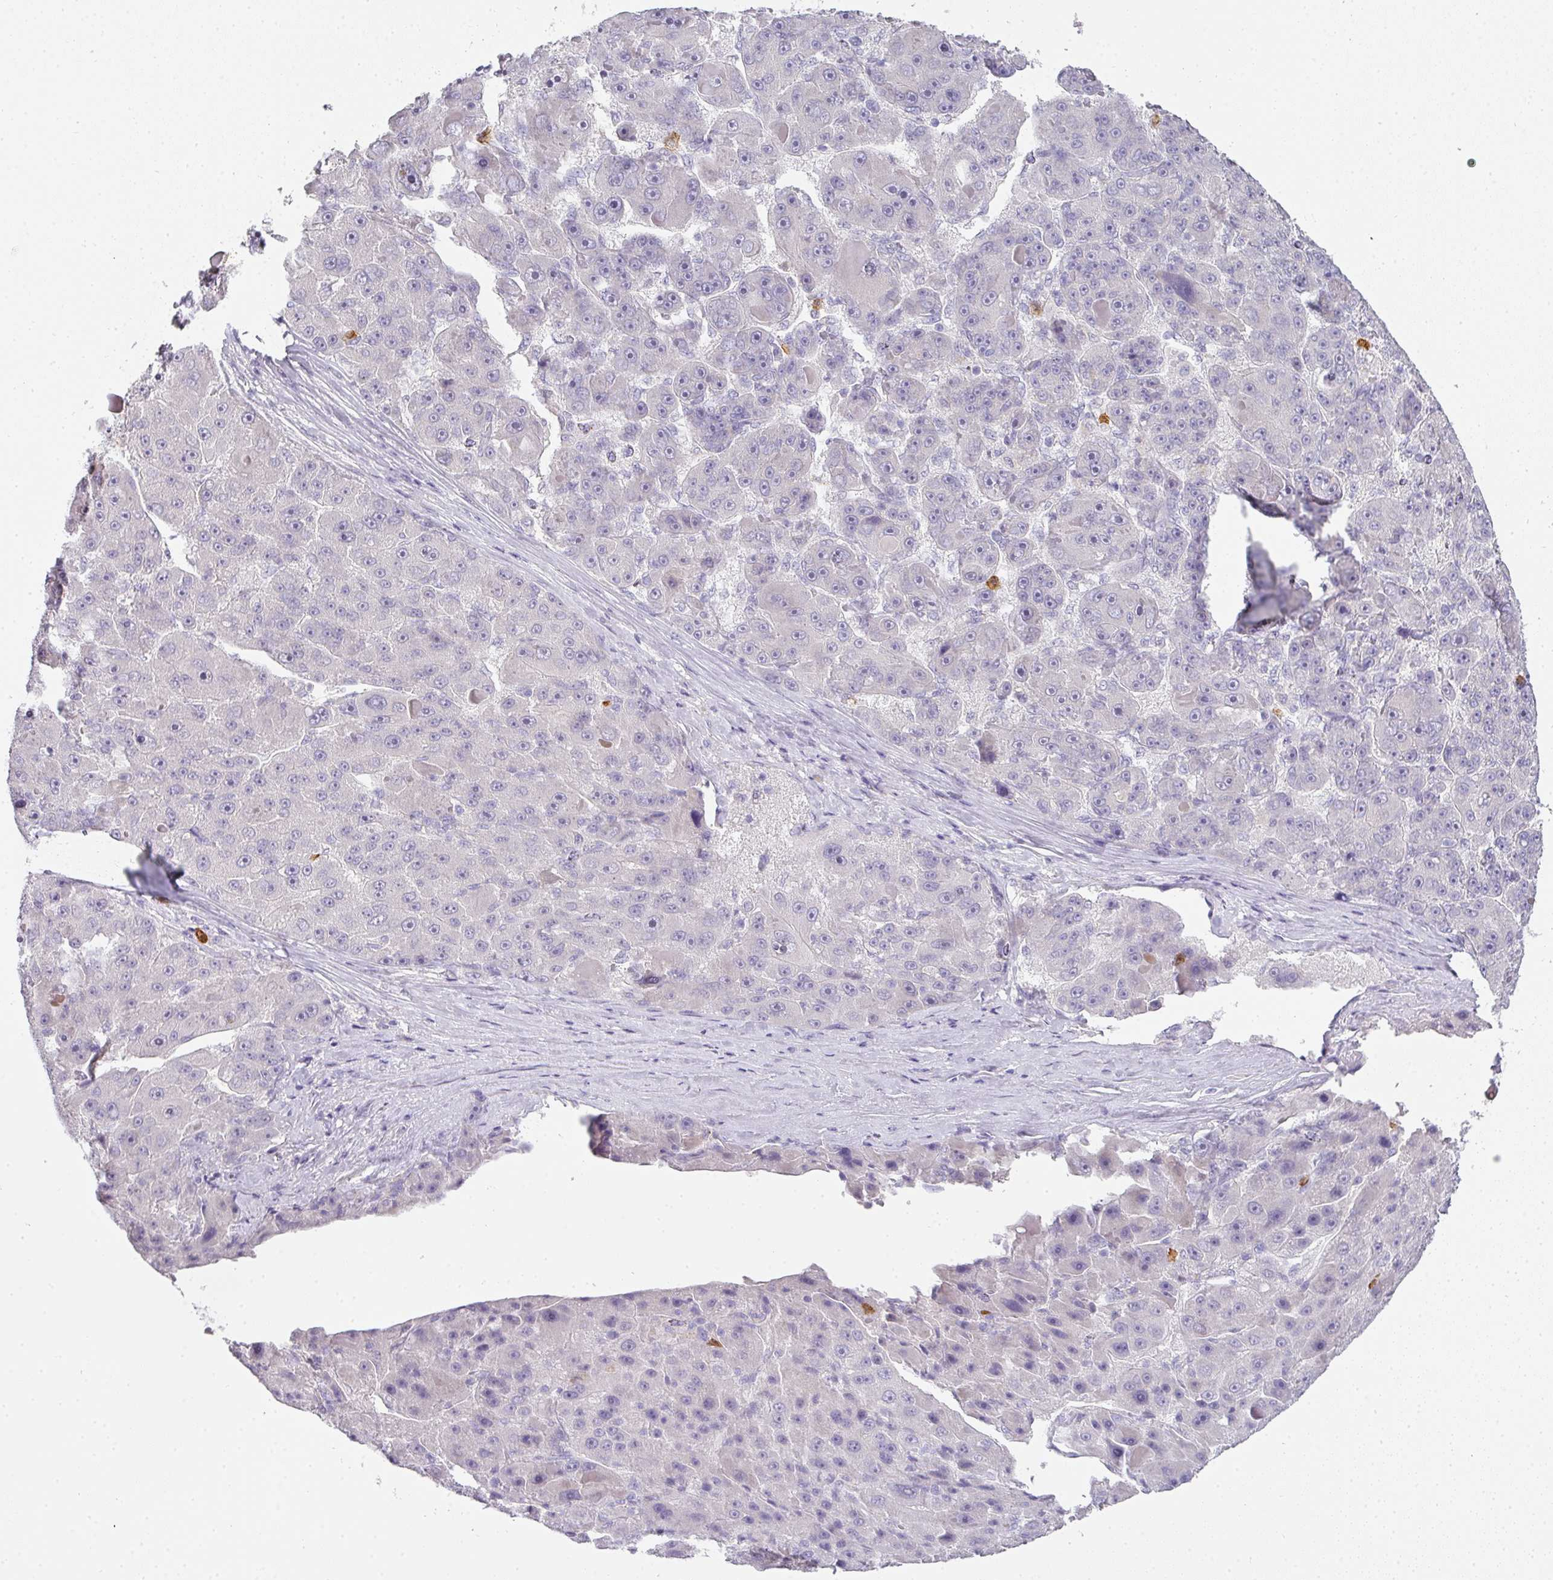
{"staining": {"intensity": "negative", "quantity": "none", "location": "none"}, "tissue": "liver cancer", "cell_type": "Tumor cells", "image_type": "cancer", "snomed": [{"axis": "morphology", "description": "Carcinoma, Hepatocellular, NOS"}, {"axis": "topography", "description": "Liver"}], "caption": "Protein analysis of liver cancer (hepatocellular carcinoma) exhibits no significant staining in tumor cells.", "gene": "HHEX", "patient": {"sex": "male", "age": 76}}